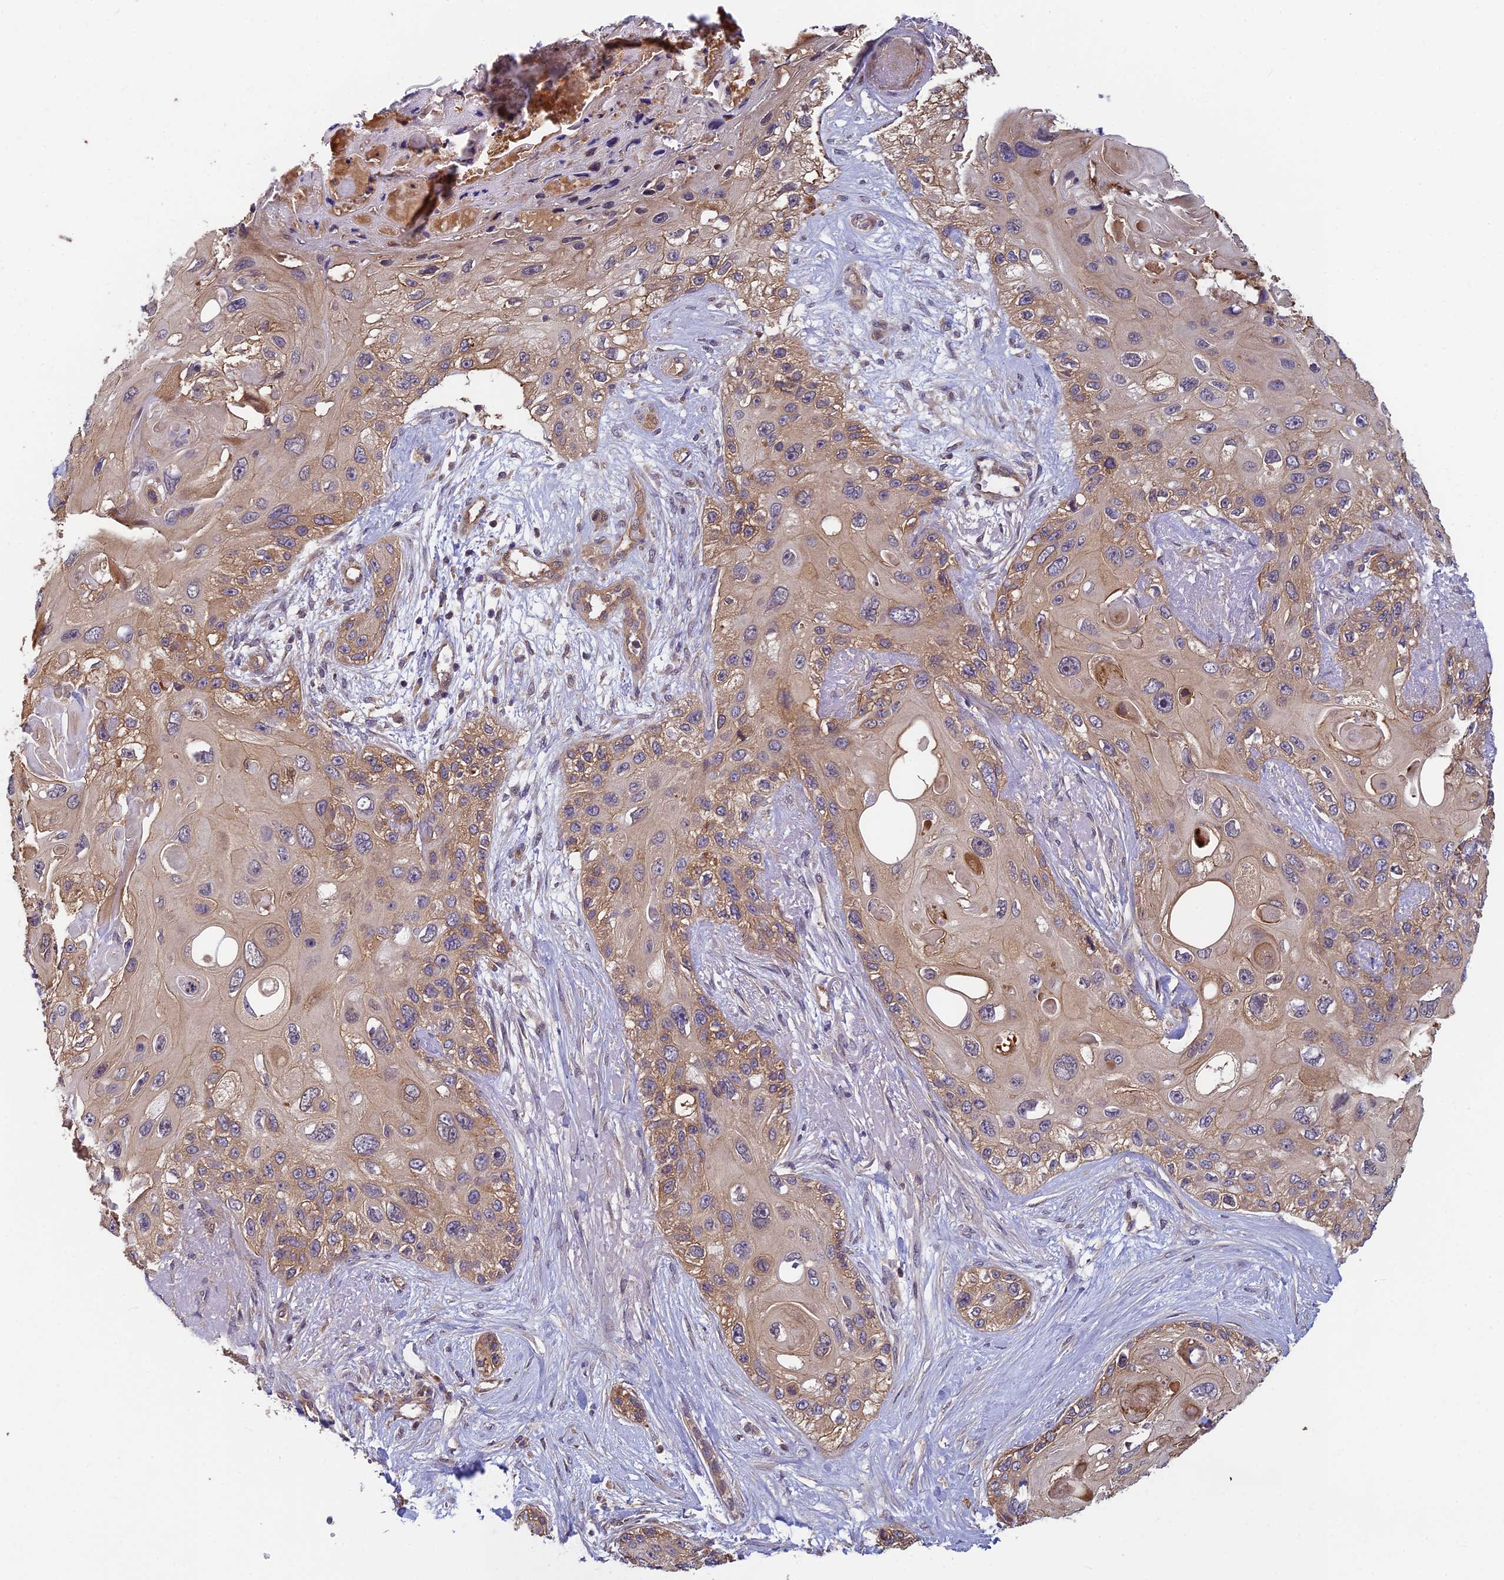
{"staining": {"intensity": "weak", "quantity": "25%-75%", "location": "cytoplasmic/membranous"}, "tissue": "skin cancer", "cell_type": "Tumor cells", "image_type": "cancer", "snomed": [{"axis": "morphology", "description": "Normal tissue, NOS"}, {"axis": "morphology", "description": "Squamous cell carcinoma, NOS"}, {"axis": "topography", "description": "Skin"}], "caption": "Immunohistochemical staining of human skin squamous cell carcinoma displays weak cytoplasmic/membranous protein staining in about 25%-75% of tumor cells.", "gene": "PIKFYVE", "patient": {"sex": "male", "age": 72}}